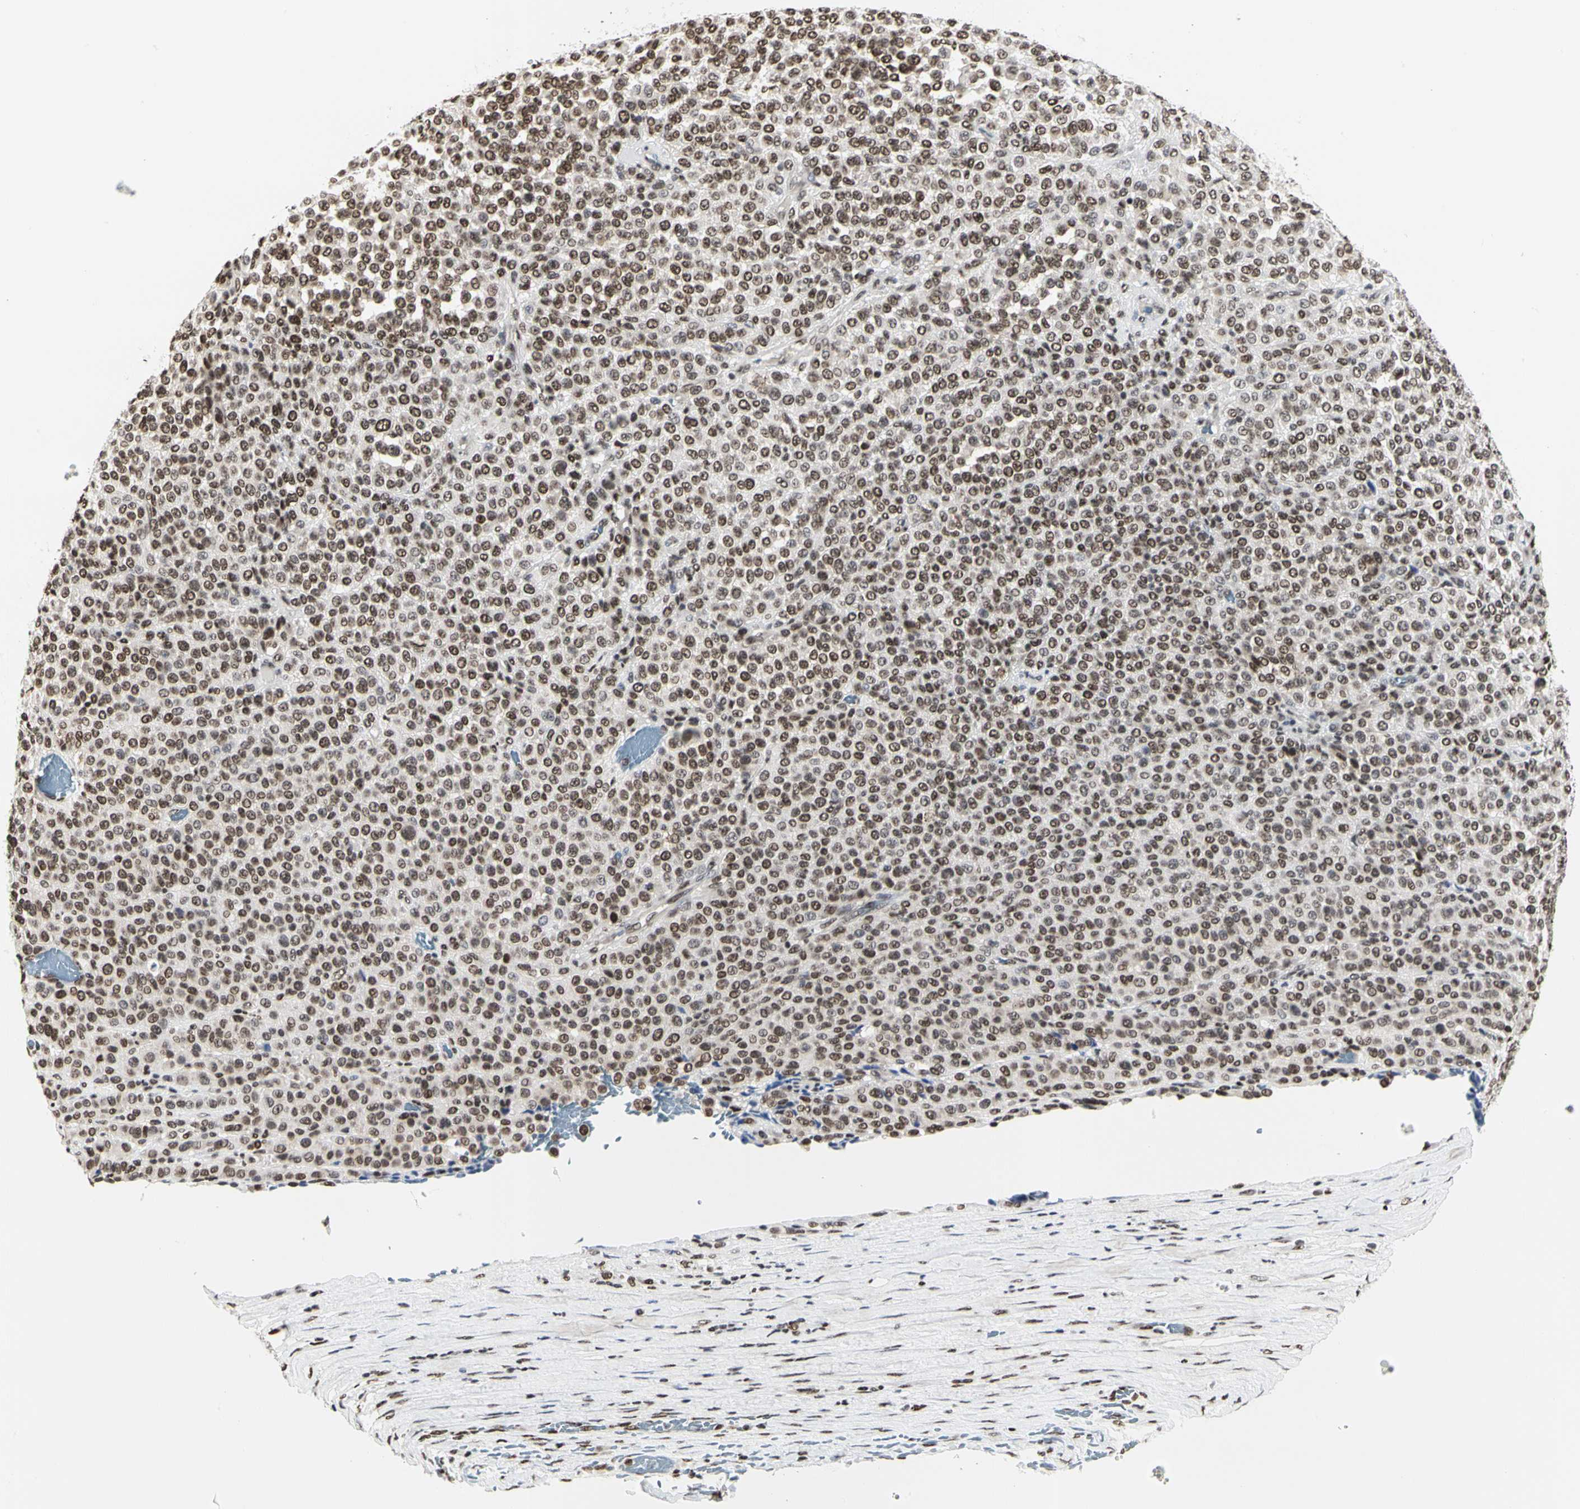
{"staining": {"intensity": "moderate", "quantity": ">75%", "location": "nuclear"}, "tissue": "melanoma", "cell_type": "Tumor cells", "image_type": "cancer", "snomed": [{"axis": "morphology", "description": "Malignant melanoma, Metastatic site"}, {"axis": "topography", "description": "Pancreas"}], "caption": "Immunohistochemical staining of malignant melanoma (metastatic site) shows medium levels of moderate nuclear protein expression in approximately >75% of tumor cells.", "gene": "PRMT3", "patient": {"sex": "female", "age": 30}}